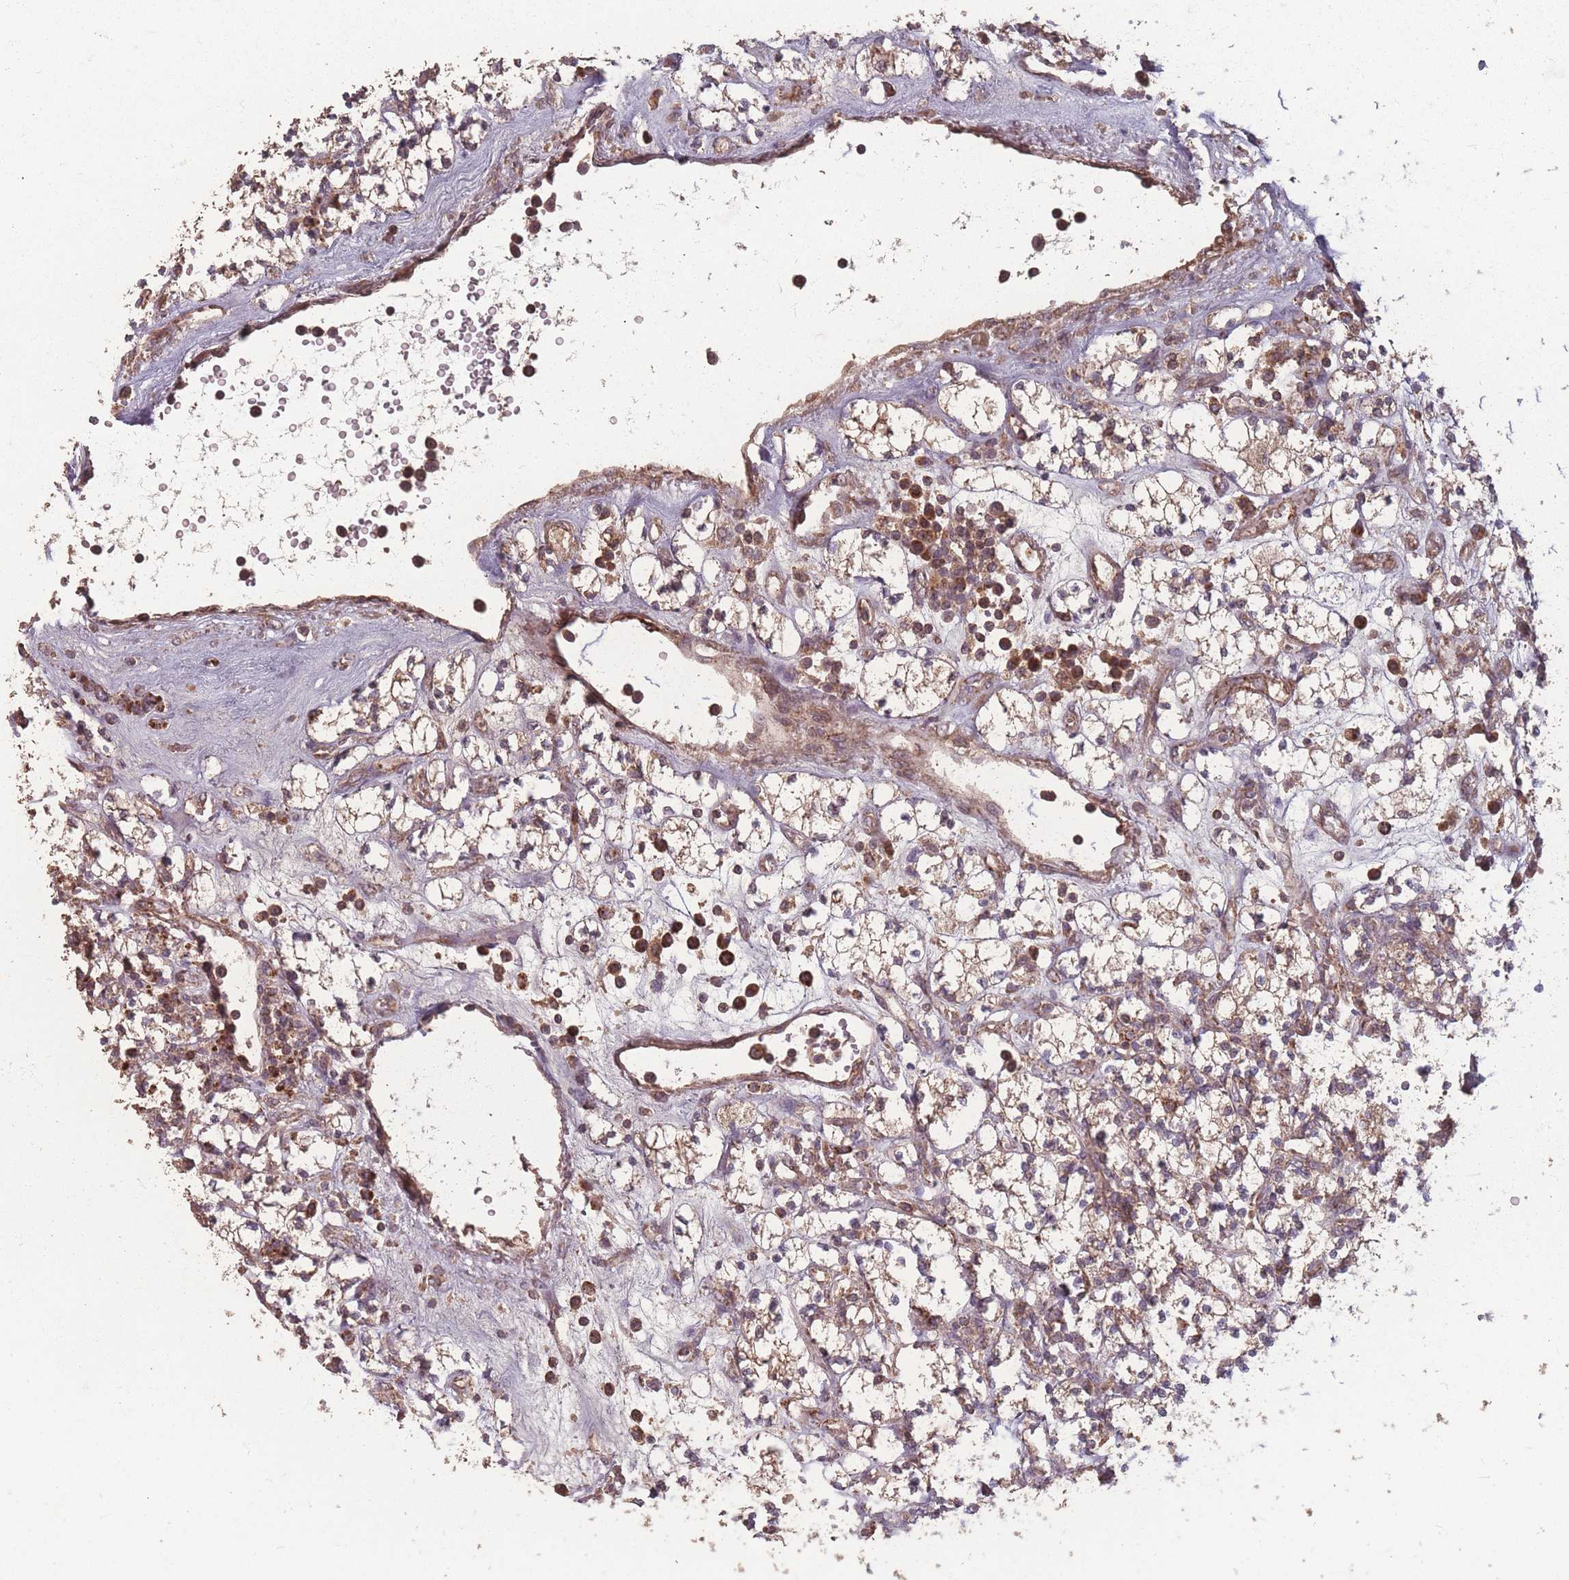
{"staining": {"intensity": "moderate", "quantity": ">75%", "location": "cytoplasmic/membranous"}, "tissue": "renal cancer", "cell_type": "Tumor cells", "image_type": "cancer", "snomed": [{"axis": "morphology", "description": "Adenocarcinoma, NOS"}, {"axis": "topography", "description": "Kidney"}], "caption": "This is a micrograph of immunohistochemistry staining of renal adenocarcinoma, which shows moderate staining in the cytoplasmic/membranous of tumor cells.", "gene": "LYRM7", "patient": {"sex": "male", "age": 77}}